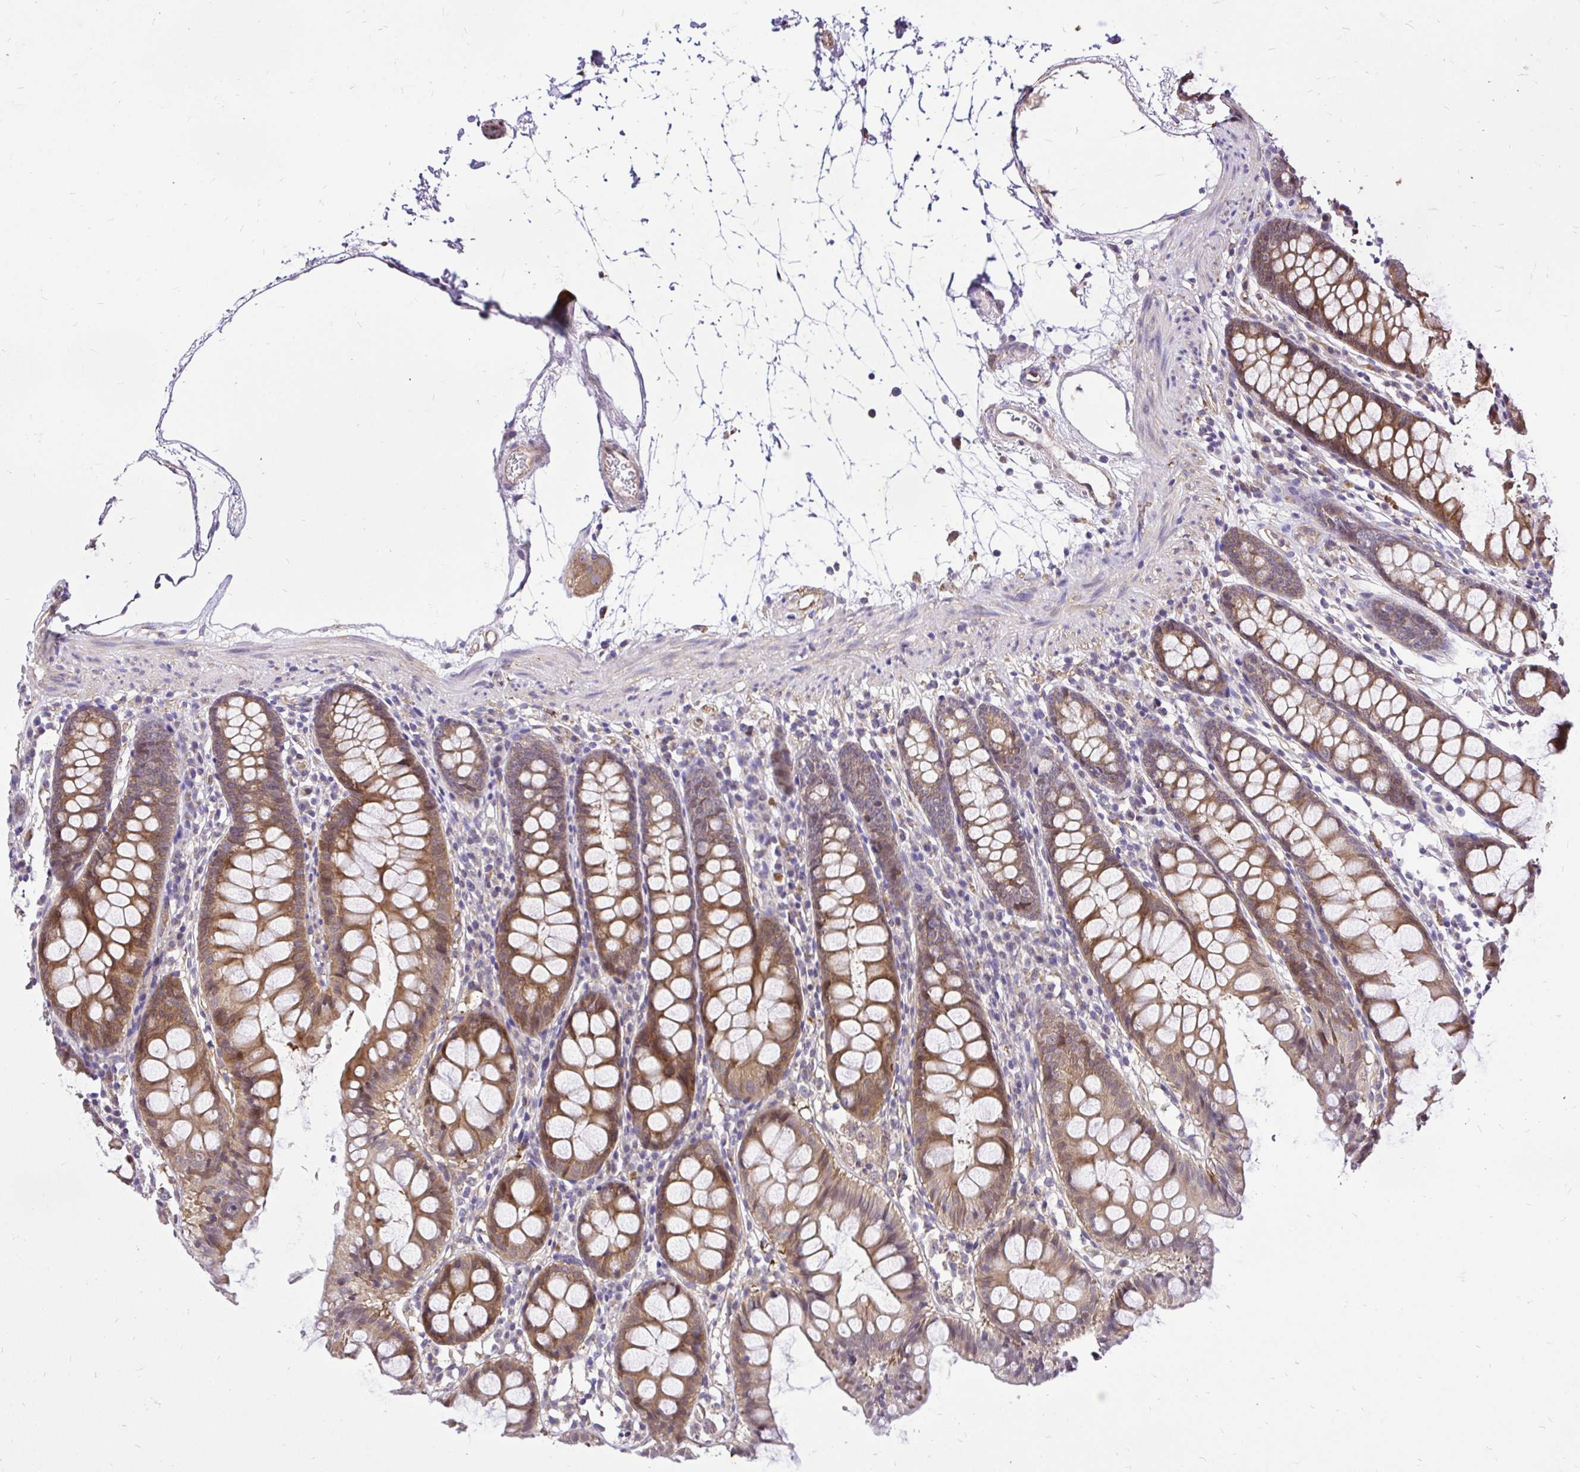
{"staining": {"intensity": "weak", "quantity": ">75%", "location": "cytoplasmic/membranous"}, "tissue": "colon", "cell_type": "Endothelial cells", "image_type": "normal", "snomed": [{"axis": "morphology", "description": "Normal tissue, NOS"}, {"axis": "topography", "description": "Colon"}], "caption": "Immunohistochemistry of normal colon displays low levels of weak cytoplasmic/membranous staining in approximately >75% of endothelial cells. Using DAB (3,3'-diaminobenzidine) (brown) and hematoxylin (blue) stains, captured at high magnification using brightfield microscopy.", "gene": "CCDC122", "patient": {"sex": "female", "age": 84}}